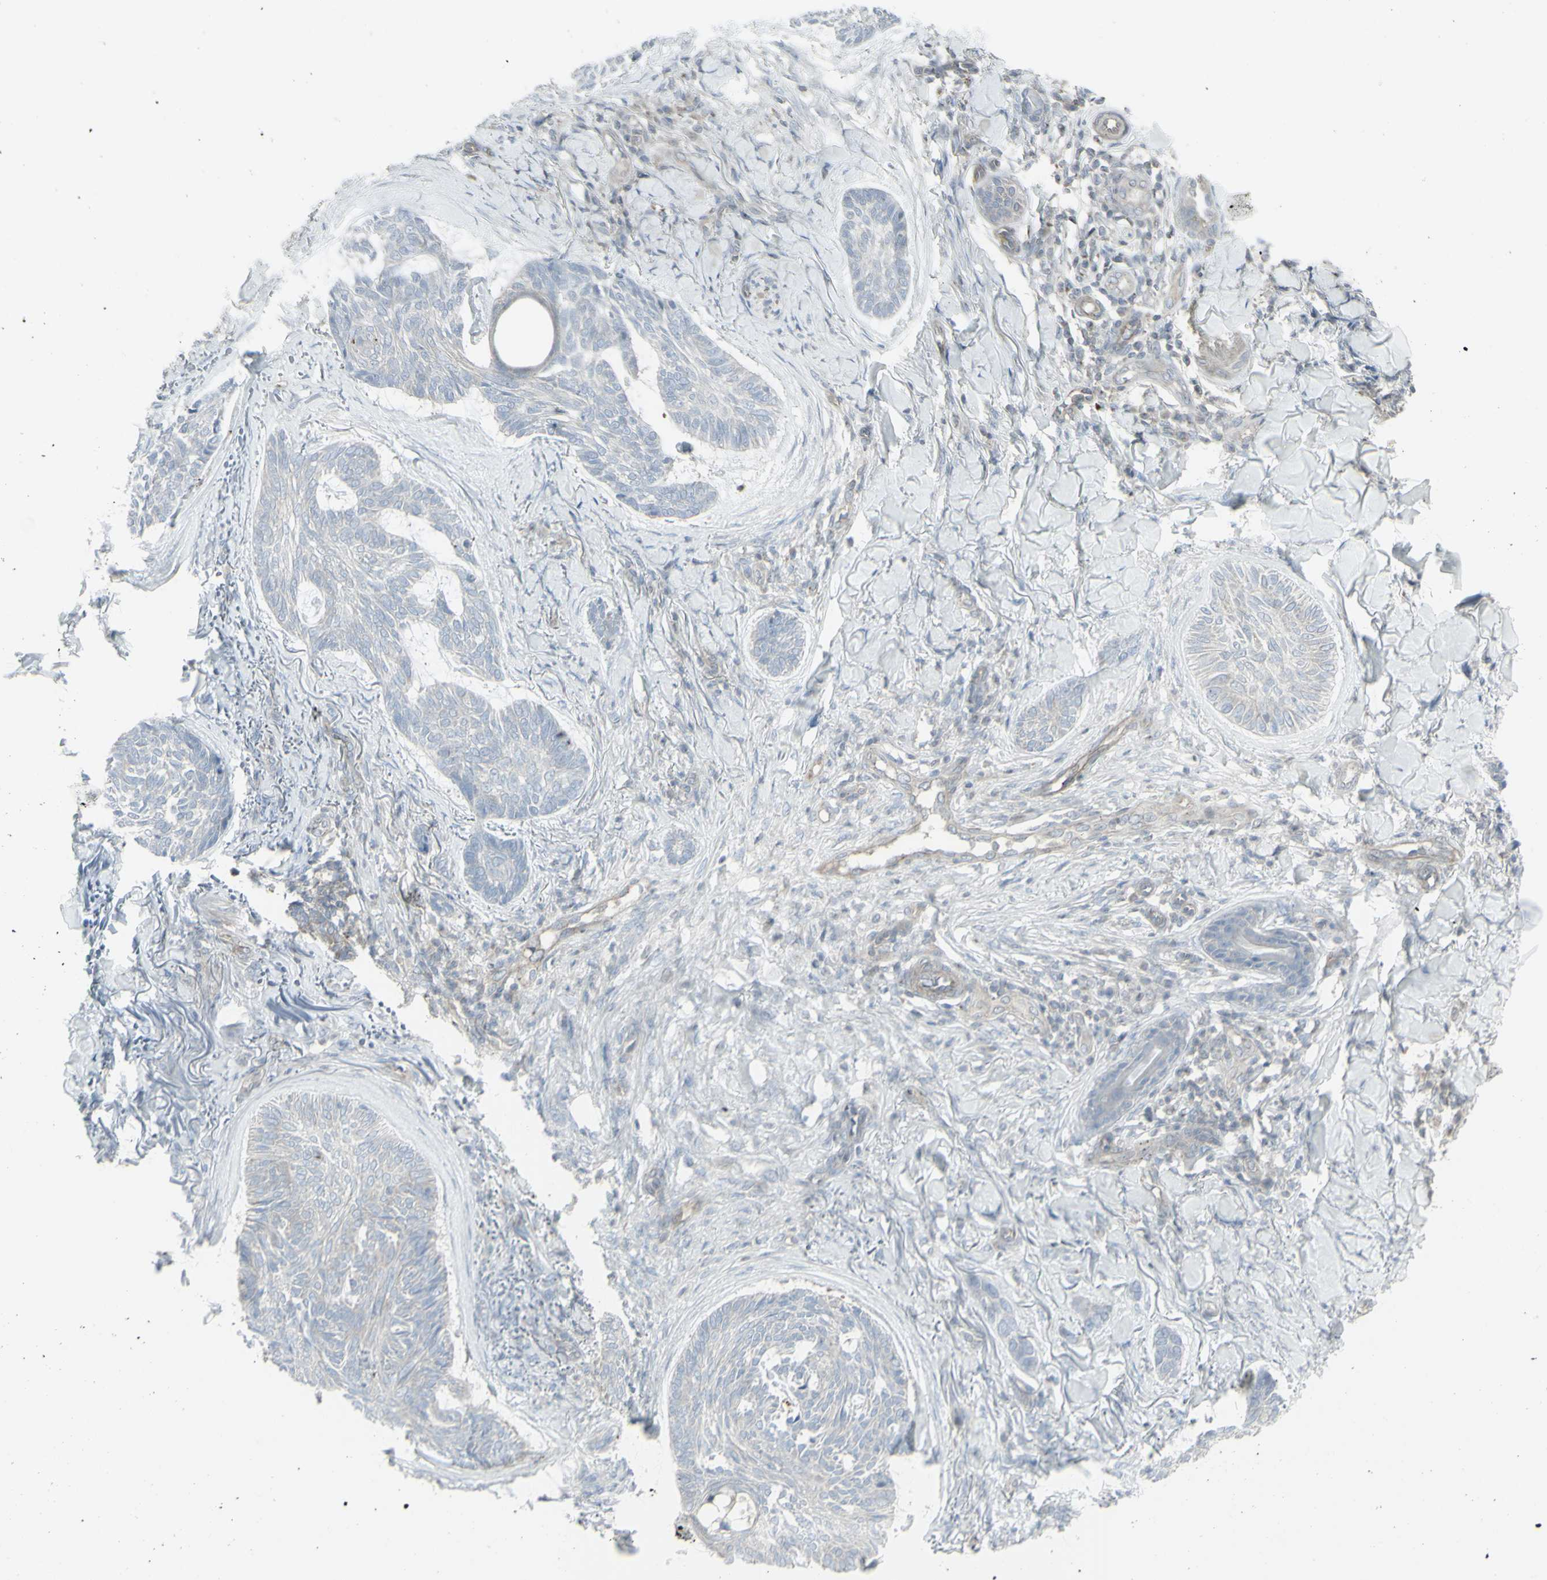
{"staining": {"intensity": "negative", "quantity": "none", "location": "none"}, "tissue": "skin cancer", "cell_type": "Tumor cells", "image_type": "cancer", "snomed": [{"axis": "morphology", "description": "Basal cell carcinoma"}, {"axis": "topography", "description": "Skin"}], "caption": "Basal cell carcinoma (skin) stained for a protein using immunohistochemistry (IHC) exhibits no expression tumor cells.", "gene": "GALNT6", "patient": {"sex": "male", "age": 43}}